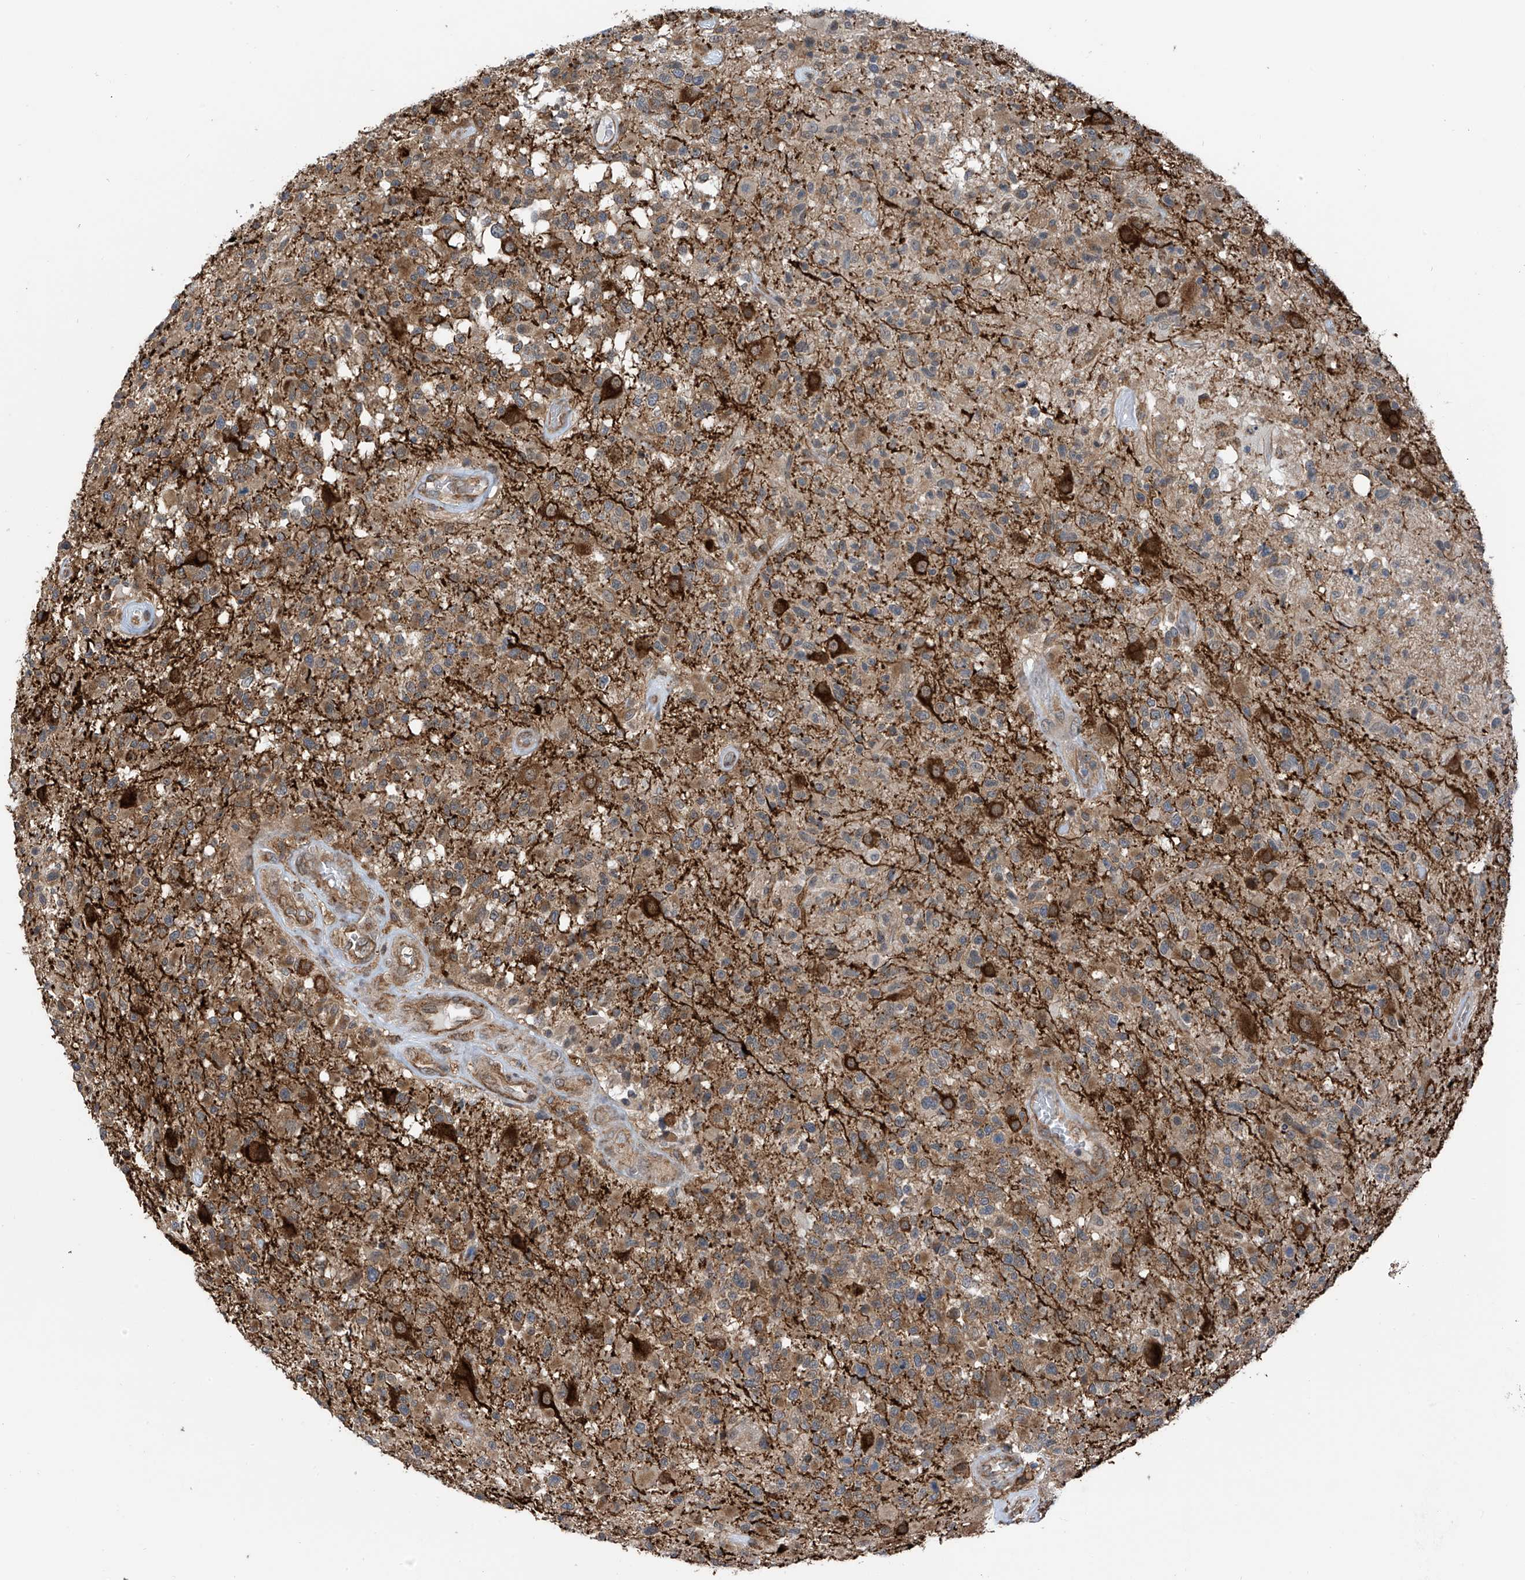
{"staining": {"intensity": "weak", "quantity": "25%-75%", "location": "cytoplasmic/membranous"}, "tissue": "glioma", "cell_type": "Tumor cells", "image_type": "cancer", "snomed": [{"axis": "morphology", "description": "Glioma, malignant, High grade"}, {"axis": "morphology", "description": "Glioblastoma, NOS"}, {"axis": "topography", "description": "Brain"}], "caption": "Brown immunohistochemical staining in human glioma reveals weak cytoplasmic/membranous positivity in approximately 25%-75% of tumor cells. (DAB (3,3'-diaminobenzidine) IHC, brown staining for protein, blue staining for nuclei).", "gene": "ZNF189", "patient": {"sex": "male", "age": 60}}